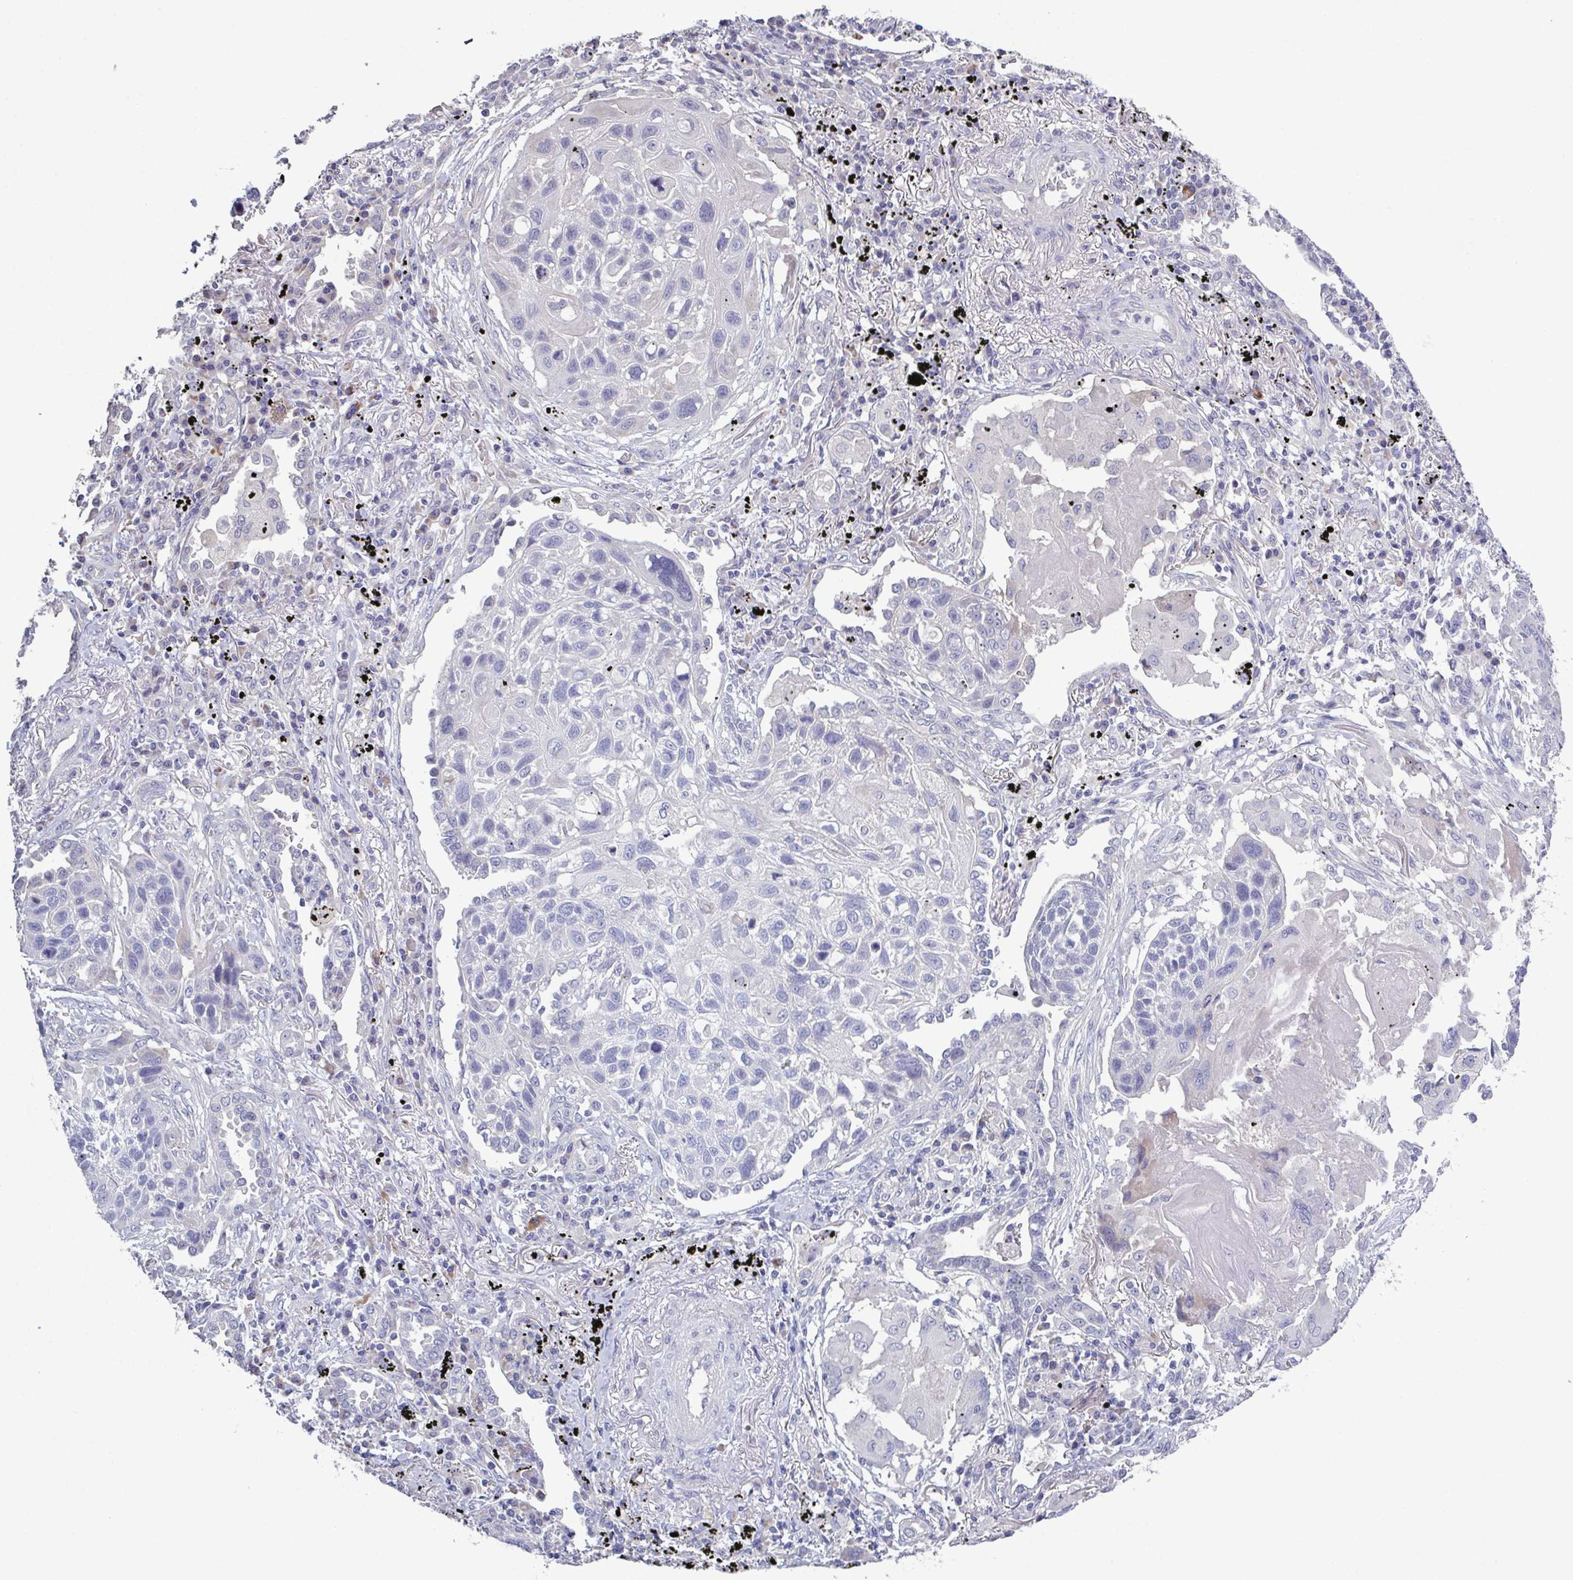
{"staining": {"intensity": "negative", "quantity": "none", "location": "none"}, "tissue": "lung cancer", "cell_type": "Tumor cells", "image_type": "cancer", "snomed": [{"axis": "morphology", "description": "Squamous cell carcinoma, NOS"}, {"axis": "topography", "description": "Lung"}], "caption": "IHC histopathology image of neoplastic tissue: human lung cancer (squamous cell carcinoma) stained with DAB (3,3'-diaminobenzidine) shows no significant protein staining in tumor cells.", "gene": "GLDC", "patient": {"sex": "male", "age": 78}}